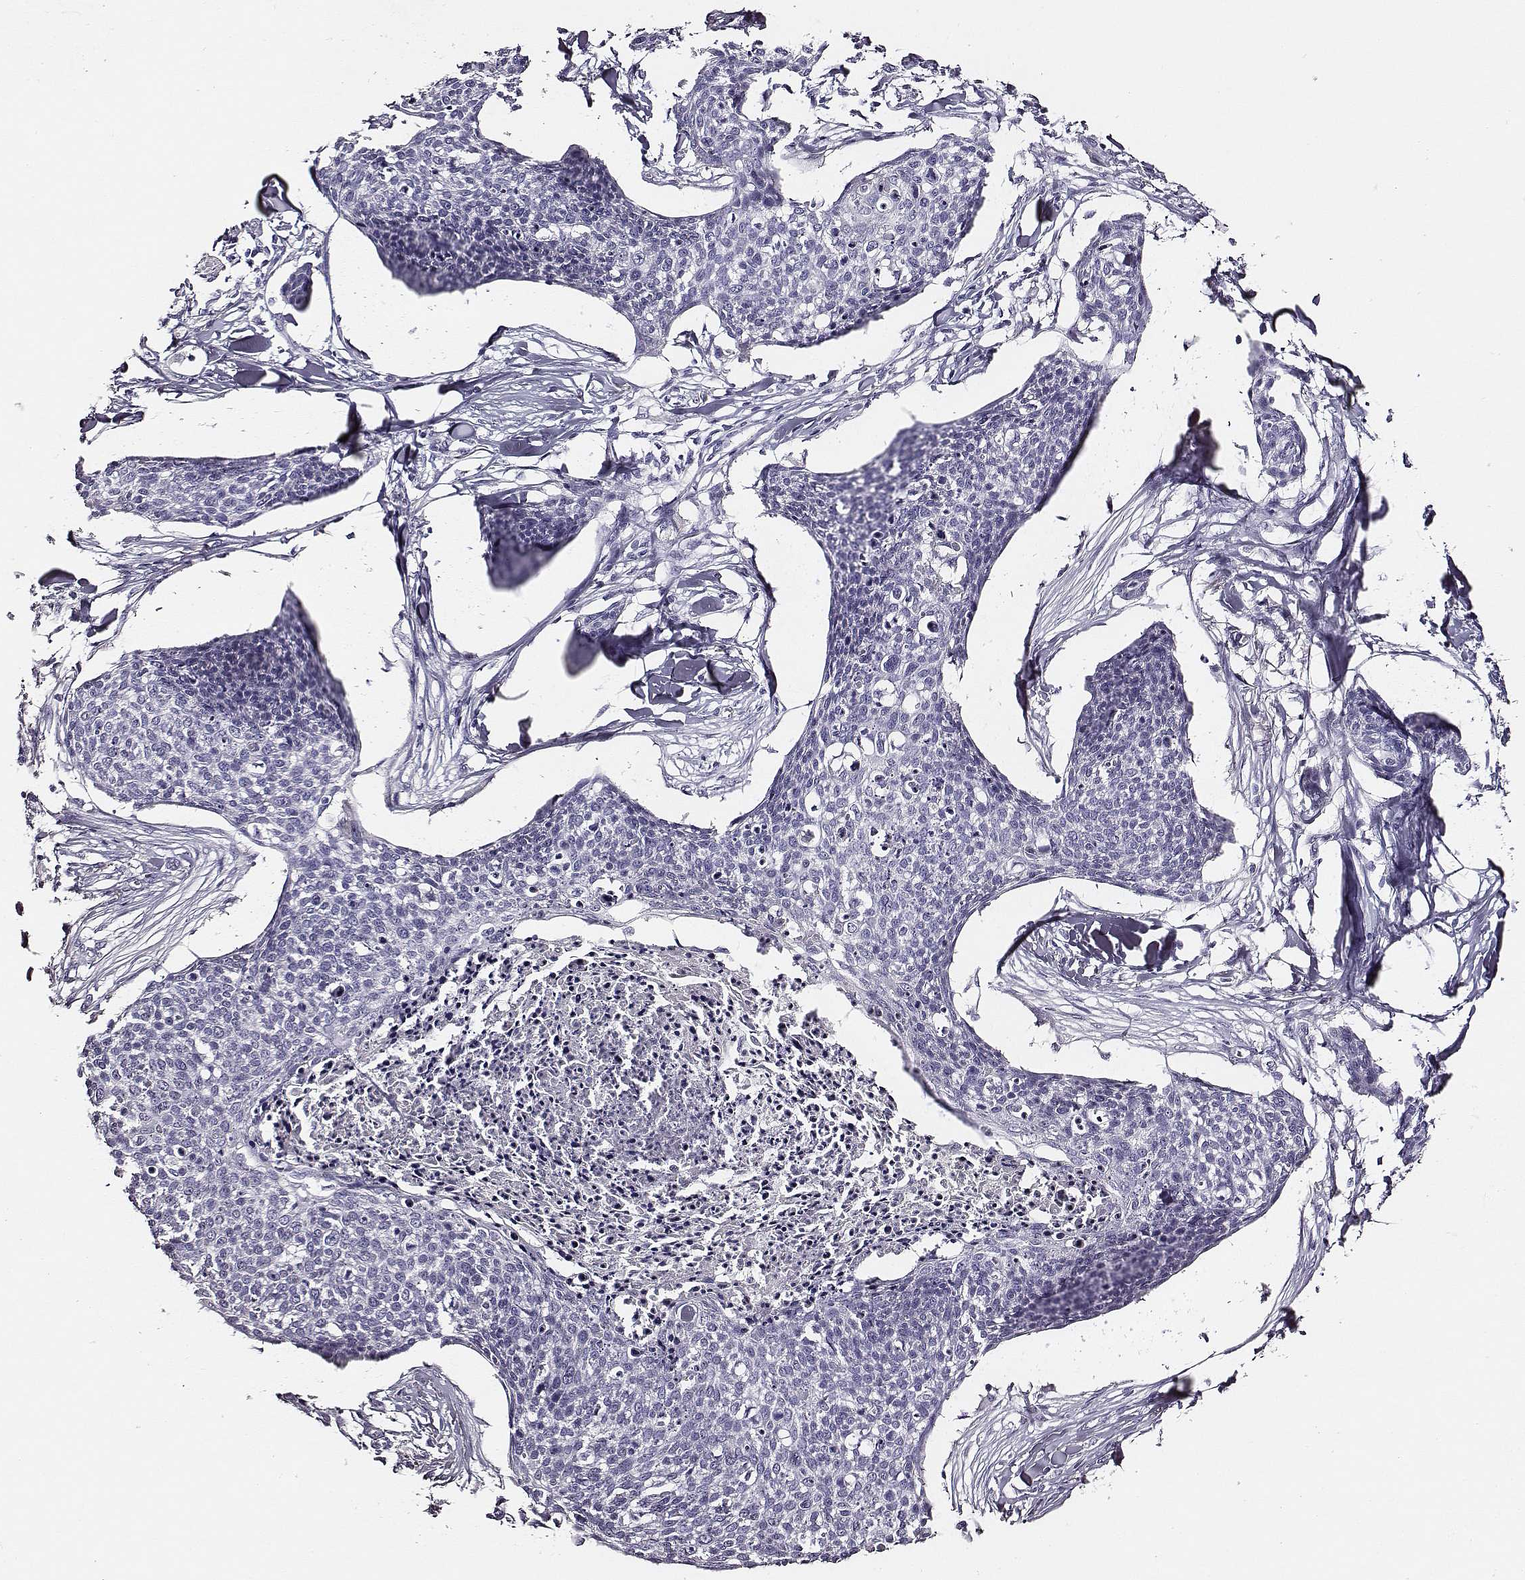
{"staining": {"intensity": "negative", "quantity": "none", "location": "none"}, "tissue": "skin cancer", "cell_type": "Tumor cells", "image_type": "cancer", "snomed": [{"axis": "morphology", "description": "Squamous cell carcinoma, NOS"}, {"axis": "topography", "description": "Skin"}, {"axis": "topography", "description": "Vulva"}], "caption": "IHC image of skin cancer (squamous cell carcinoma) stained for a protein (brown), which demonstrates no expression in tumor cells.", "gene": "DPEP1", "patient": {"sex": "female", "age": 75}}